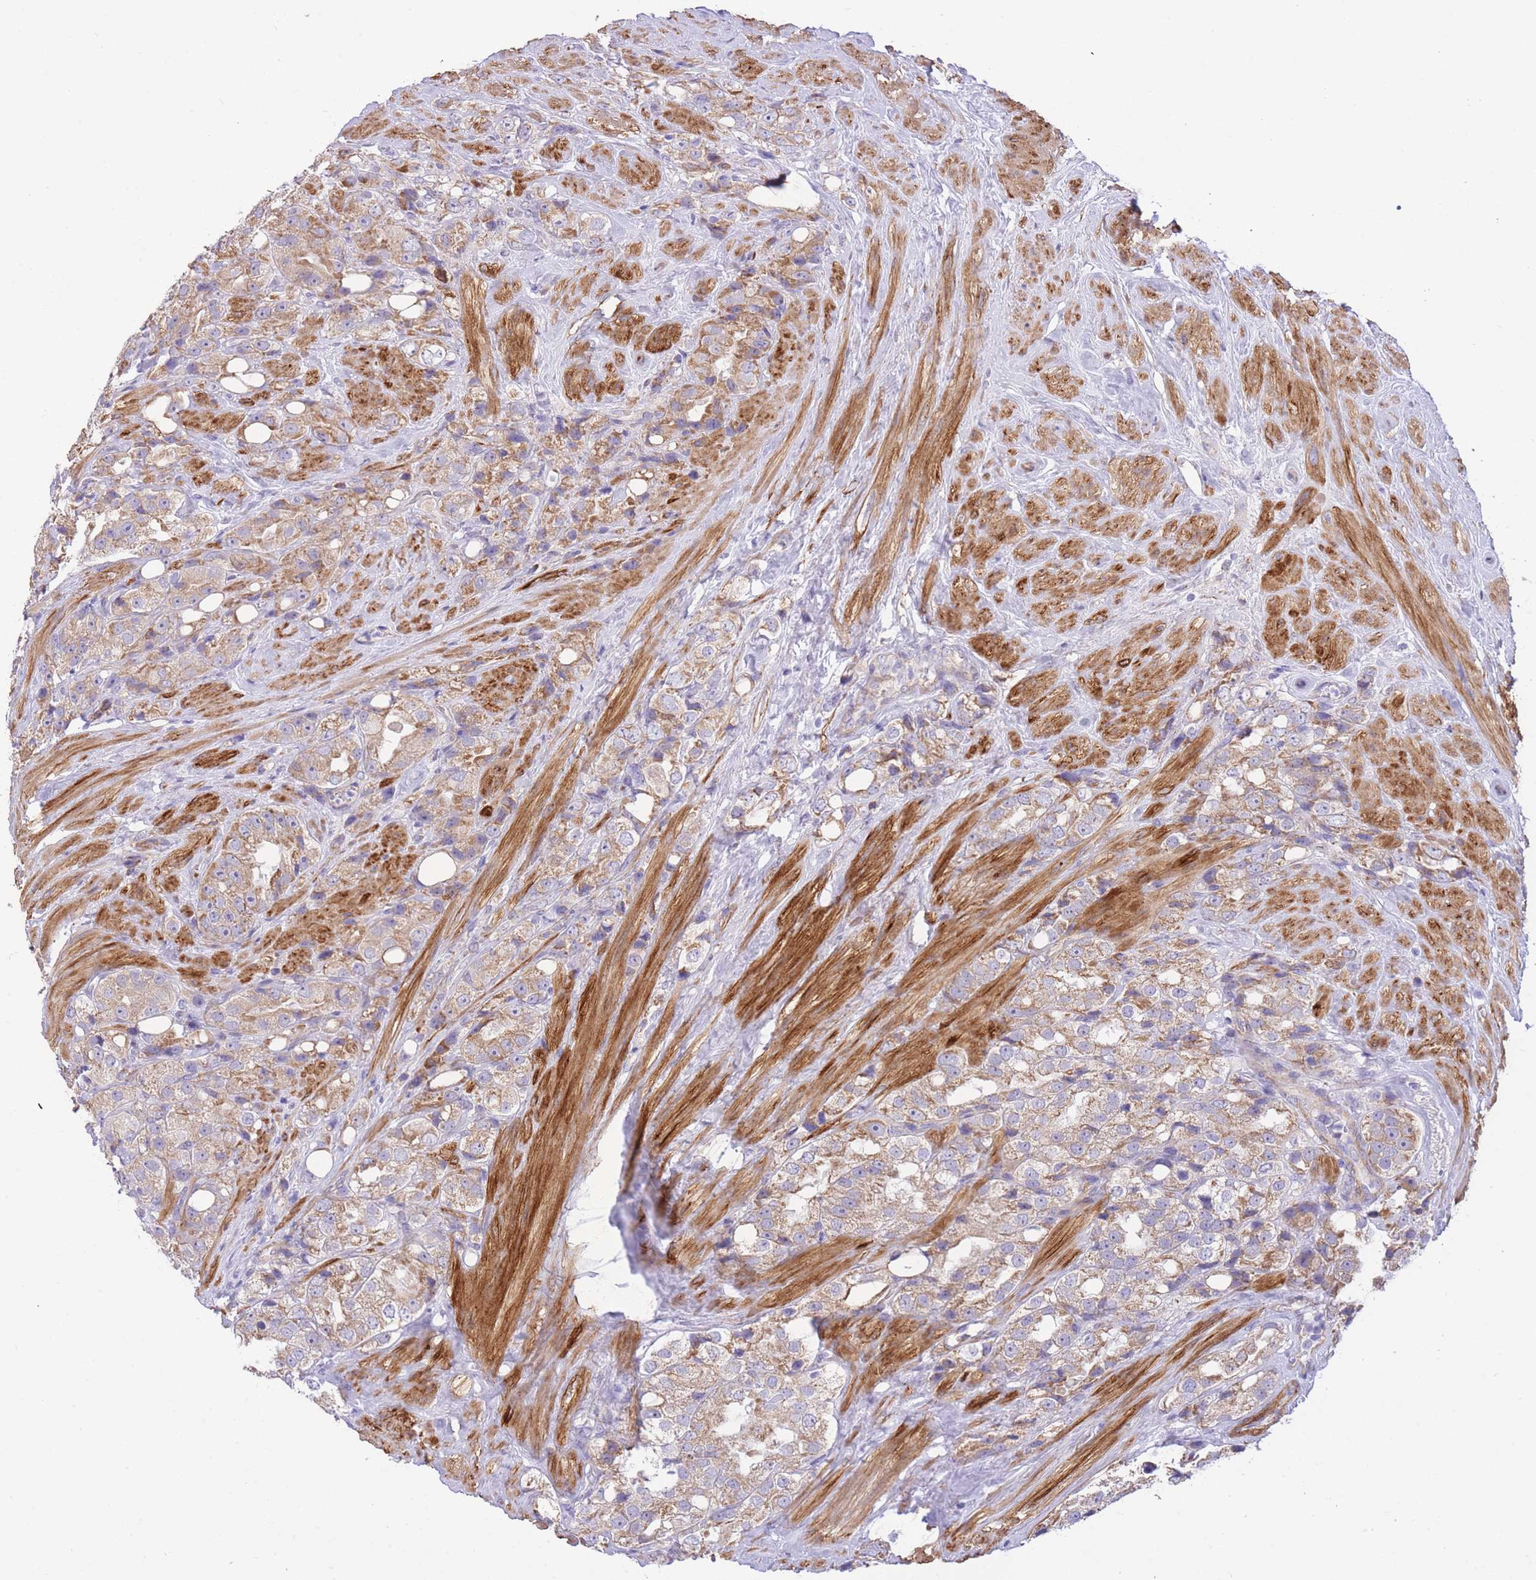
{"staining": {"intensity": "weak", "quantity": ">75%", "location": "cytoplasmic/membranous"}, "tissue": "prostate cancer", "cell_type": "Tumor cells", "image_type": "cancer", "snomed": [{"axis": "morphology", "description": "Adenocarcinoma, NOS"}, {"axis": "topography", "description": "Prostate"}], "caption": "The micrograph exhibits staining of adenocarcinoma (prostate), revealing weak cytoplasmic/membranous protein staining (brown color) within tumor cells.", "gene": "PGM1", "patient": {"sex": "male", "age": 79}}